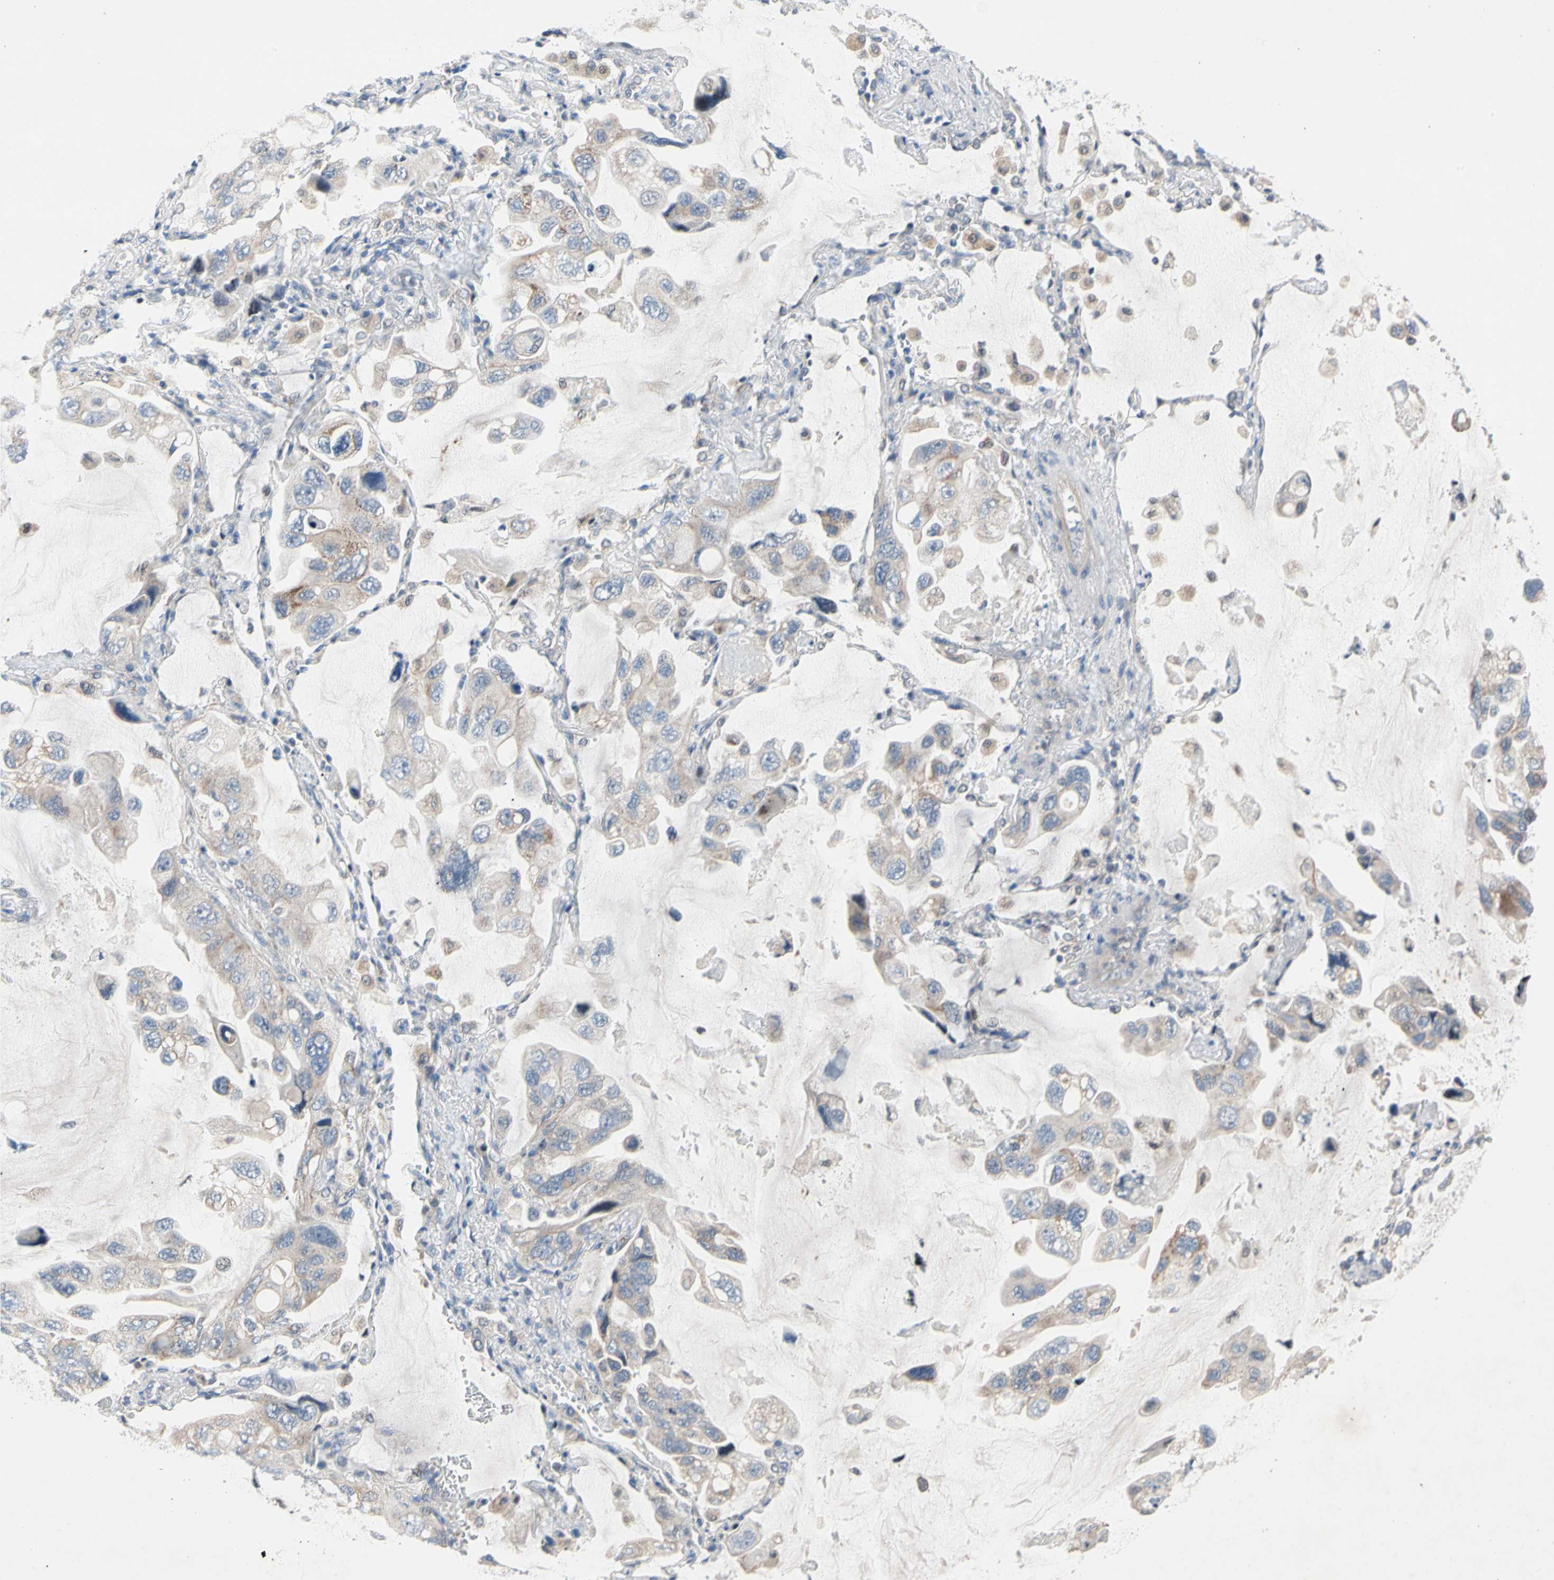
{"staining": {"intensity": "weak", "quantity": ">75%", "location": "cytoplasmic/membranous"}, "tissue": "lung cancer", "cell_type": "Tumor cells", "image_type": "cancer", "snomed": [{"axis": "morphology", "description": "Squamous cell carcinoma, NOS"}, {"axis": "topography", "description": "Lung"}], "caption": "Protein expression analysis of lung squamous cell carcinoma displays weak cytoplasmic/membranous staining in about >75% of tumor cells.", "gene": "MARK1", "patient": {"sex": "female", "age": 73}}